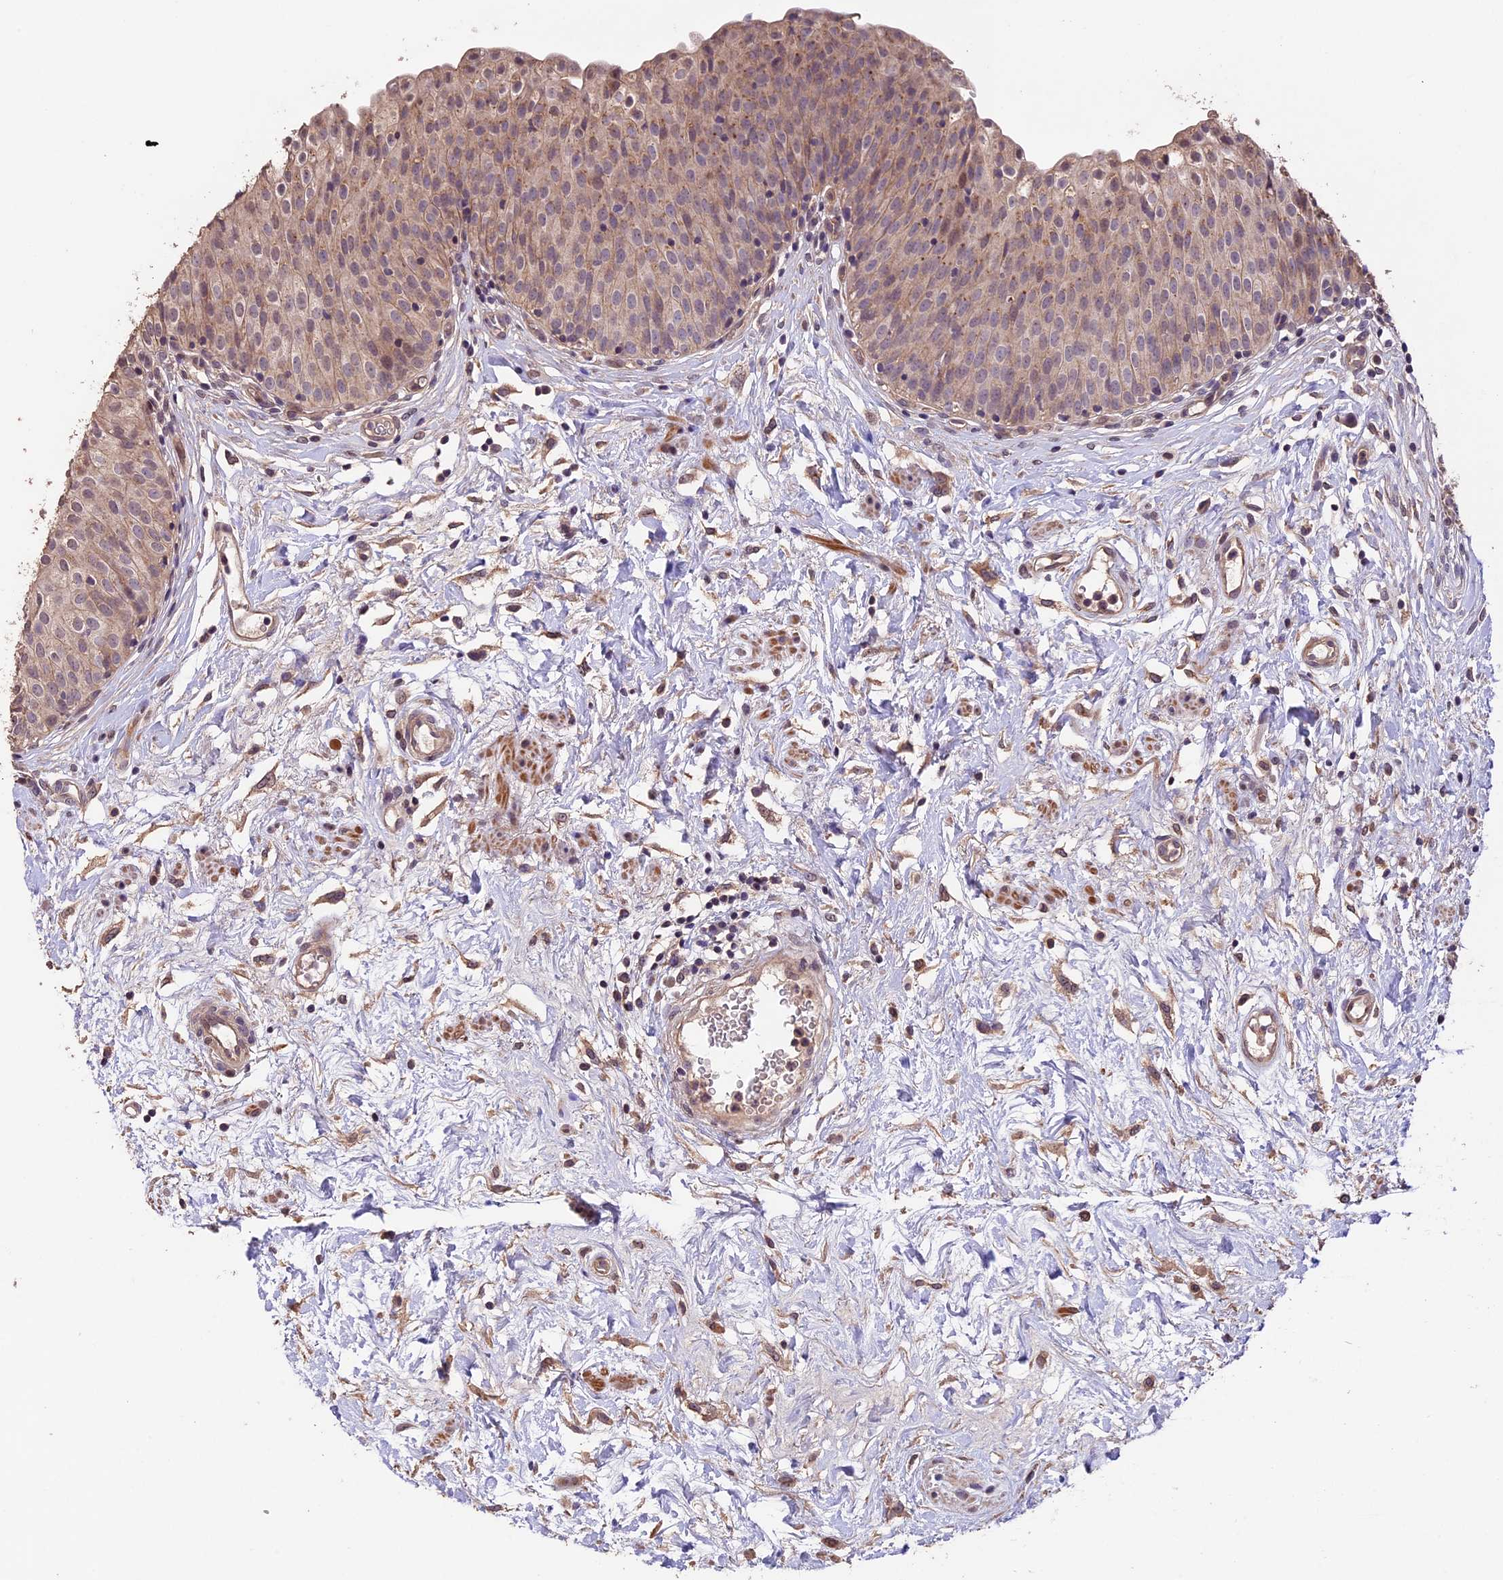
{"staining": {"intensity": "moderate", "quantity": ">75%", "location": "cytoplasmic/membranous"}, "tissue": "urinary bladder", "cell_type": "Urothelial cells", "image_type": "normal", "snomed": [{"axis": "morphology", "description": "Normal tissue, NOS"}, {"axis": "topography", "description": "Urinary bladder"}], "caption": "Protein analysis of unremarkable urinary bladder displays moderate cytoplasmic/membranous staining in approximately >75% of urothelial cells. (DAB = brown stain, brightfield microscopy at high magnification).", "gene": "GNB5", "patient": {"sex": "male", "age": 55}}